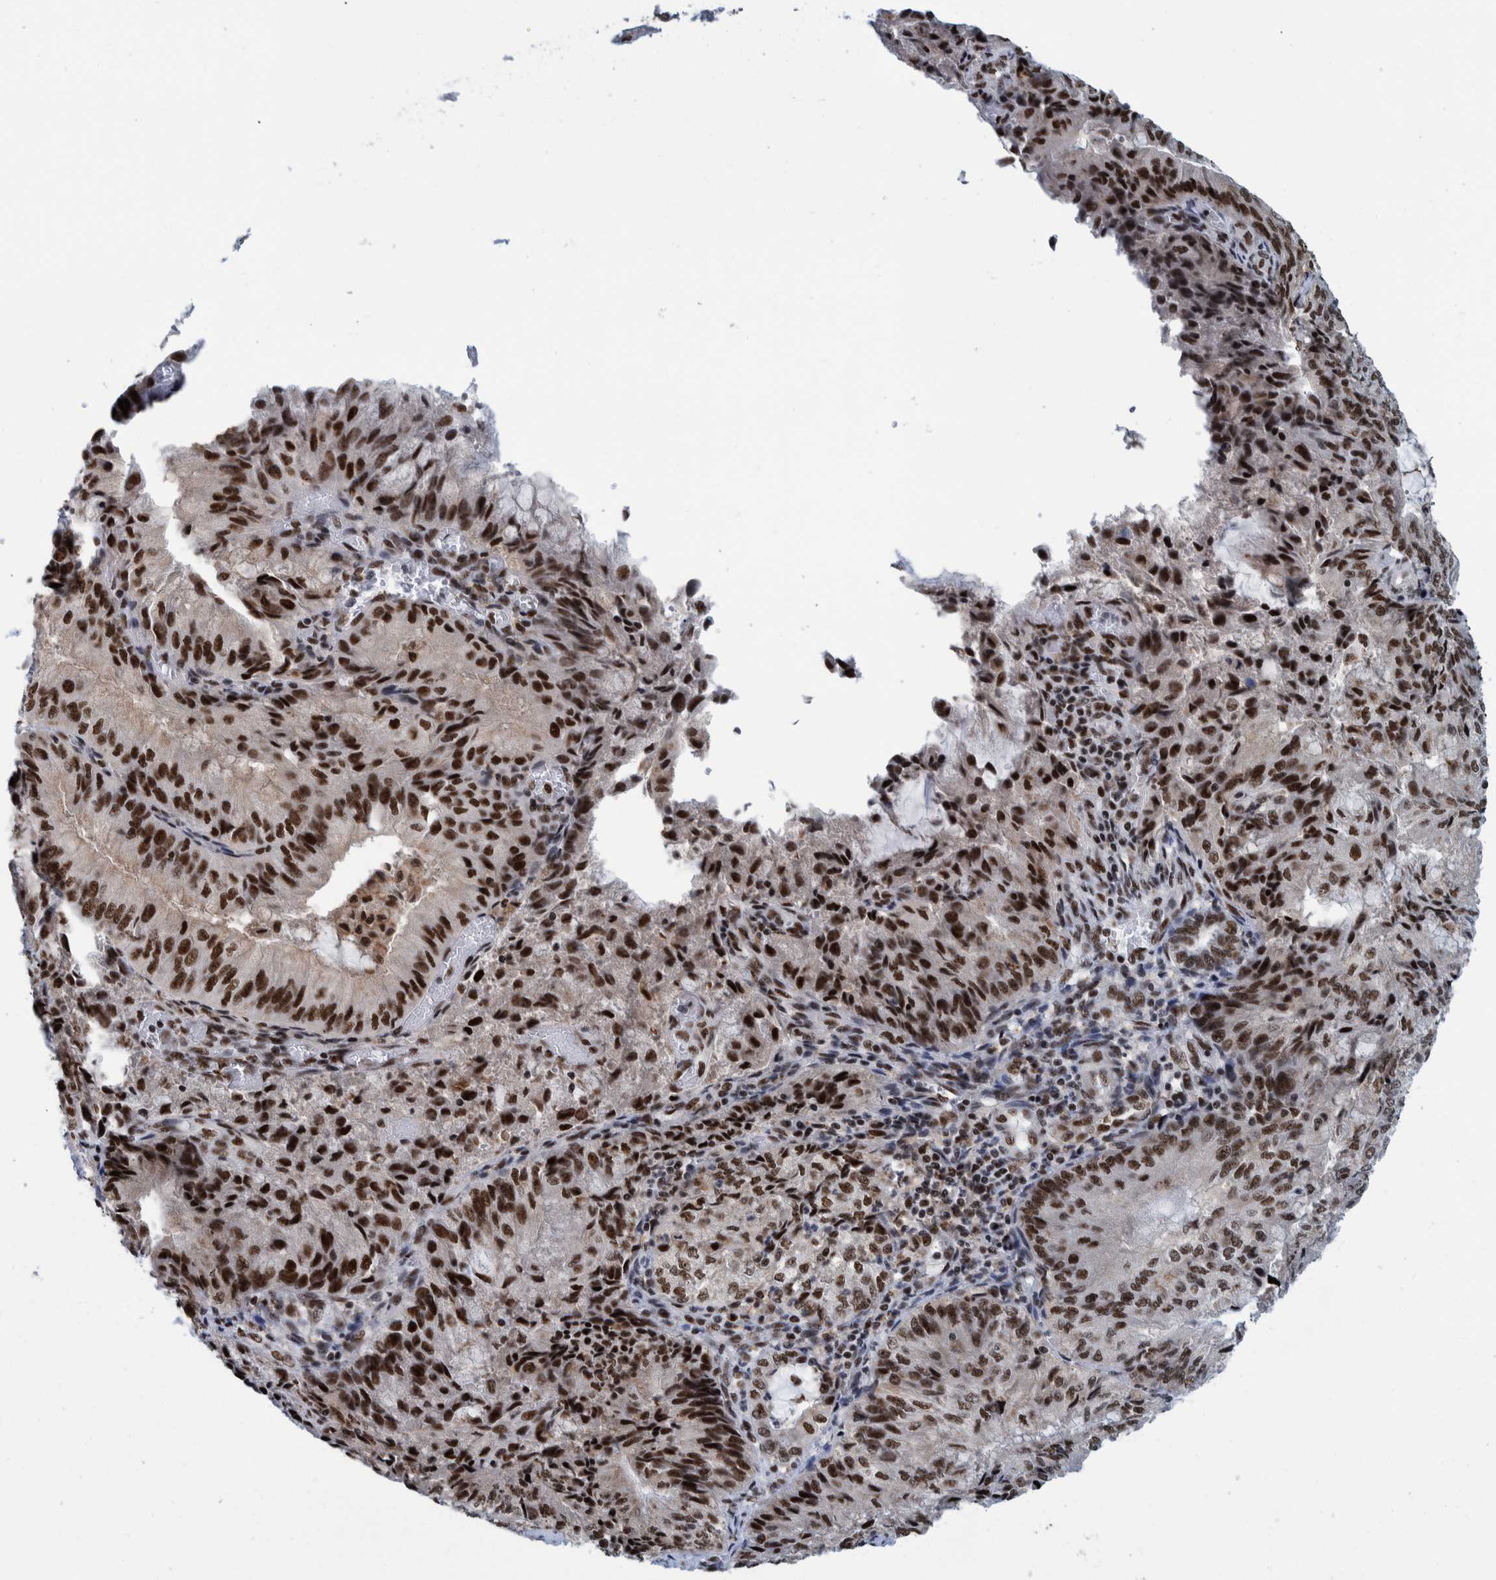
{"staining": {"intensity": "strong", "quantity": ">75%", "location": "nuclear"}, "tissue": "endometrial cancer", "cell_type": "Tumor cells", "image_type": "cancer", "snomed": [{"axis": "morphology", "description": "Adenocarcinoma, NOS"}, {"axis": "topography", "description": "Endometrium"}], "caption": "Immunohistochemical staining of endometrial cancer (adenocarcinoma) displays high levels of strong nuclear expression in approximately >75% of tumor cells.", "gene": "EFTUD2", "patient": {"sex": "female", "age": 81}}